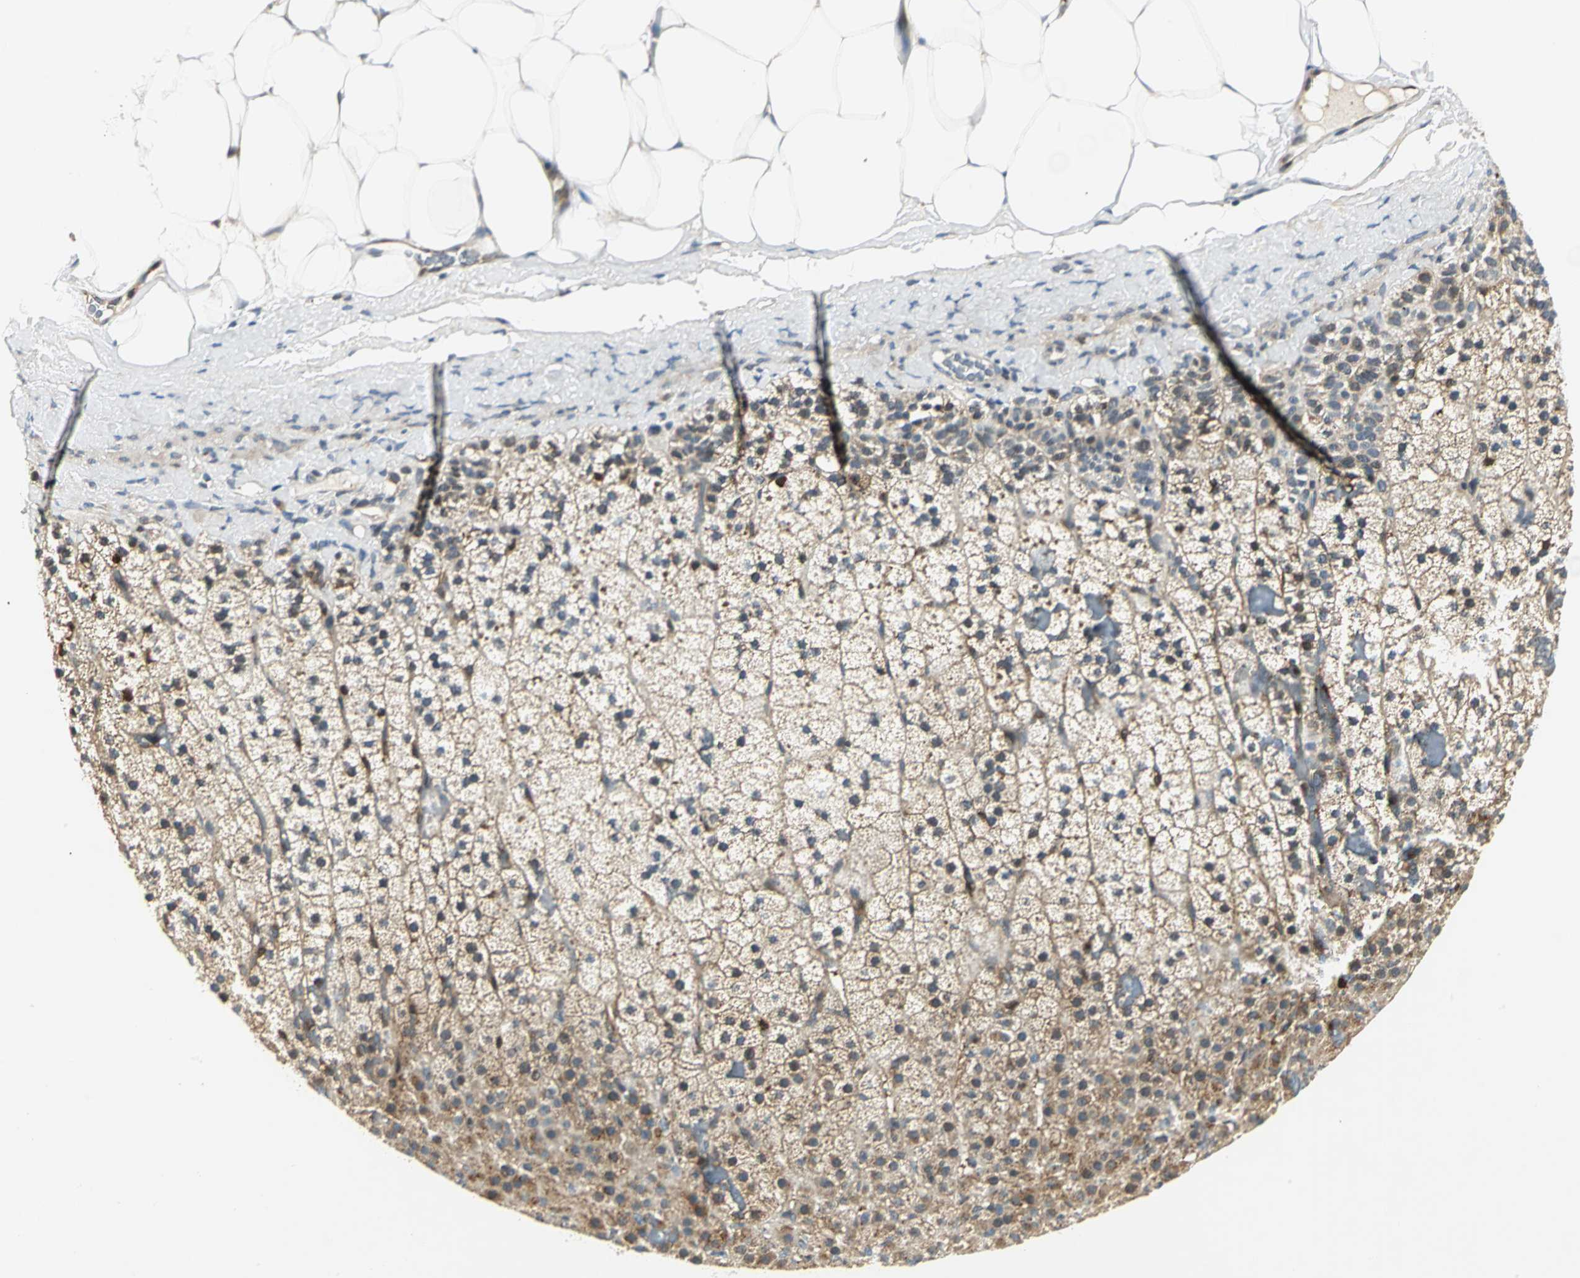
{"staining": {"intensity": "moderate", "quantity": ">75%", "location": "cytoplasmic/membranous"}, "tissue": "adrenal gland", "cell_type": "Glandular cells", "image_type": "normal", "snomed": [{"axis": "morphology", "description": "Normal tissue, NOS"}, {"axis": "topography", "description": "Adrenal gland"}], "caption": "Immunohistochemistry (DAB (3,3'-diaminobenzidine)) staining of unremarkable adrenal gland demonstrates moderate cytoplasmic/membranous protein expression in about >75% of glandular cells.", "gene": "USP40", "patient": {"sex": "male", "age": 35}}